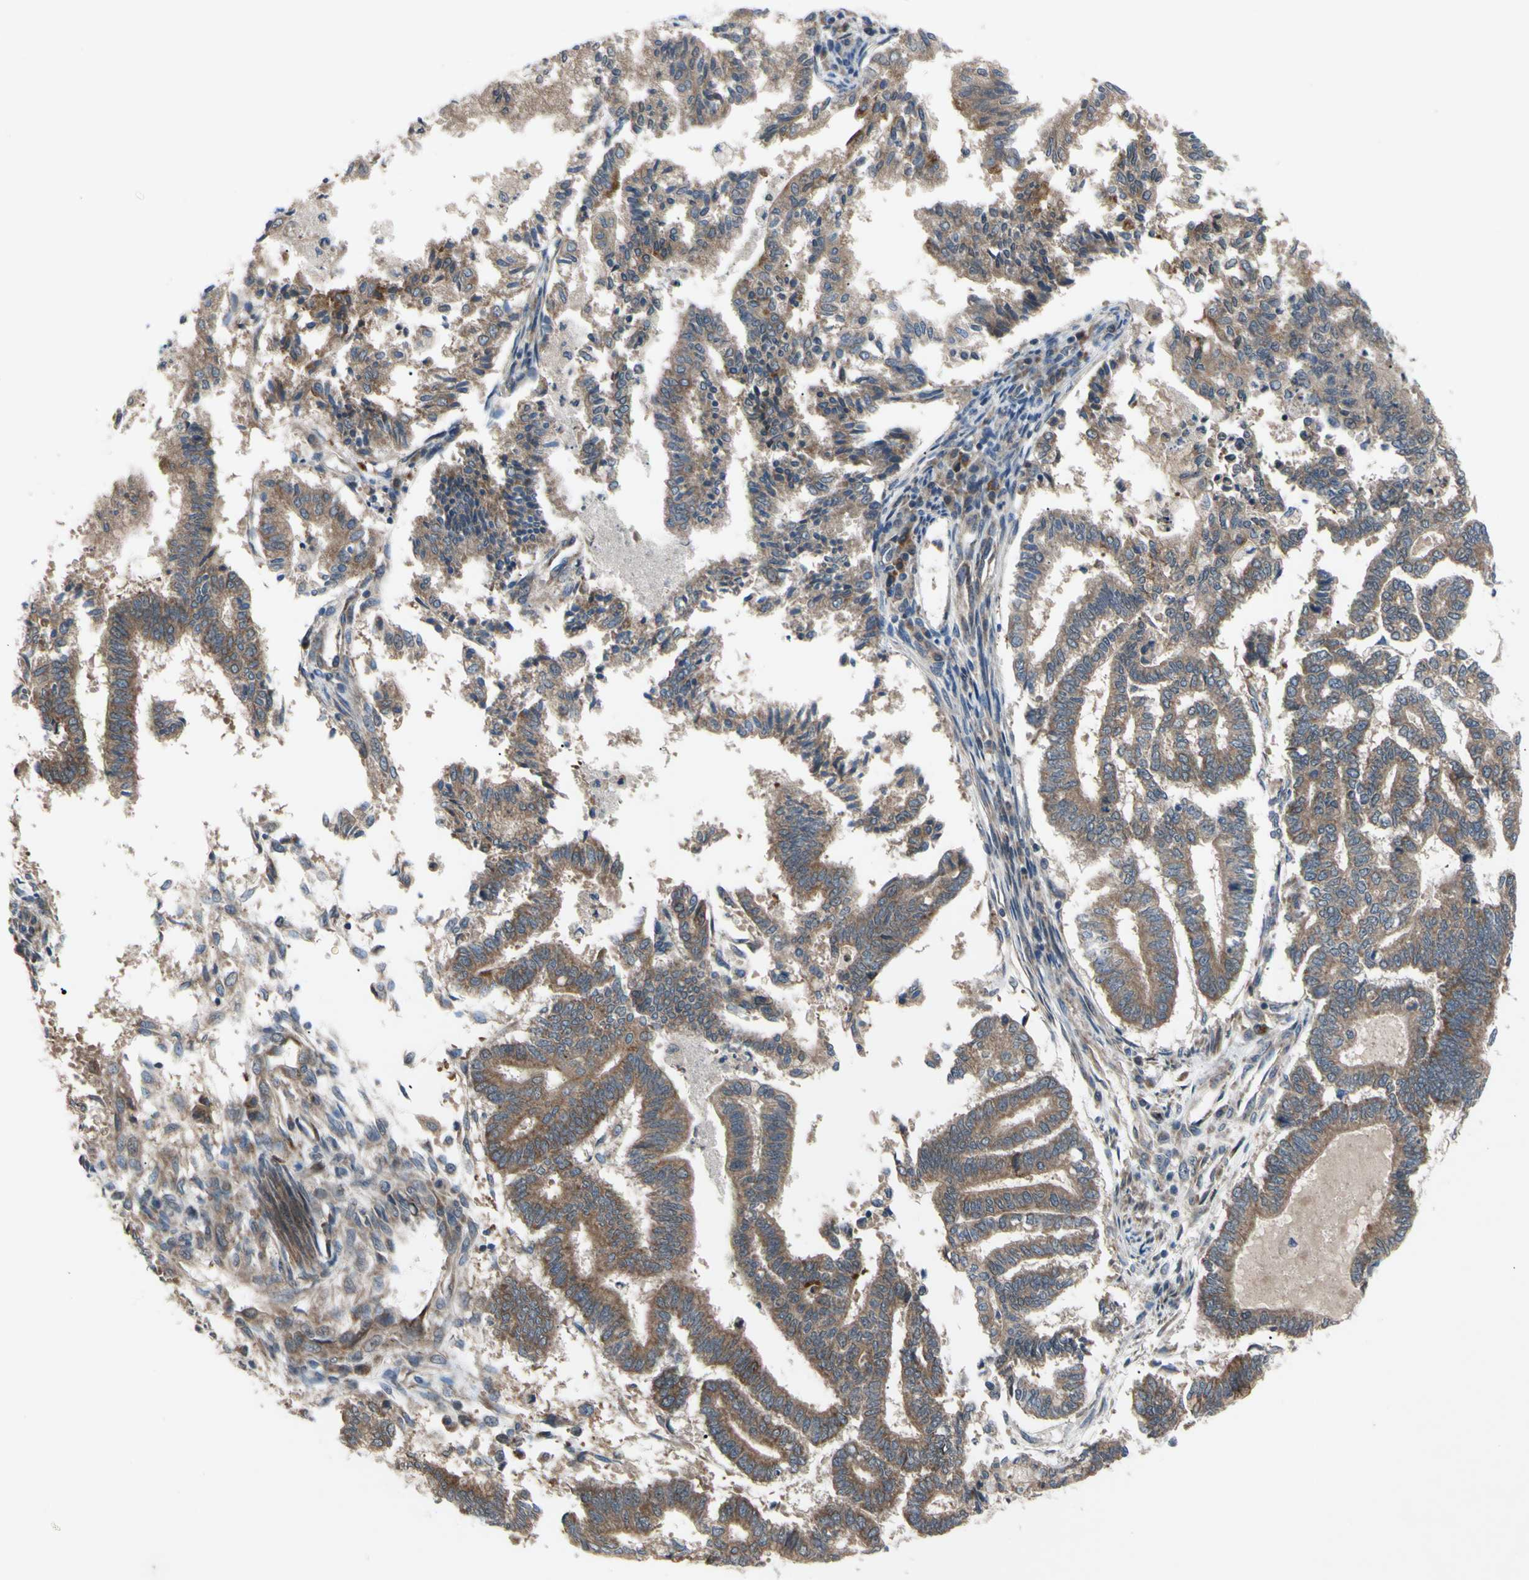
{"staining": {"intensity": "moderate", "quantity": ">75%", "location": "cytoplasmic/membranous"}, "tissue": "endometrial cancer", "cell_type": "Tumor cells", "image_type": "cancer", "snomed": [{"axis": "morphology", "description": "Necrosis, NOS"}, {"axis": "morphology", "description": "Adenocarcinoma, NOS"}, {"axis": "topography", "description": "Endometrium"}], "caption": "Moderate cytoplasmic/membranous staining for a protein is present in approximately >75% of tumor cells of endometrial adenocarcinoma using immunohistochemistry.", "gene": "SVIL", "patient": {"sex": "female", "age": 79}}